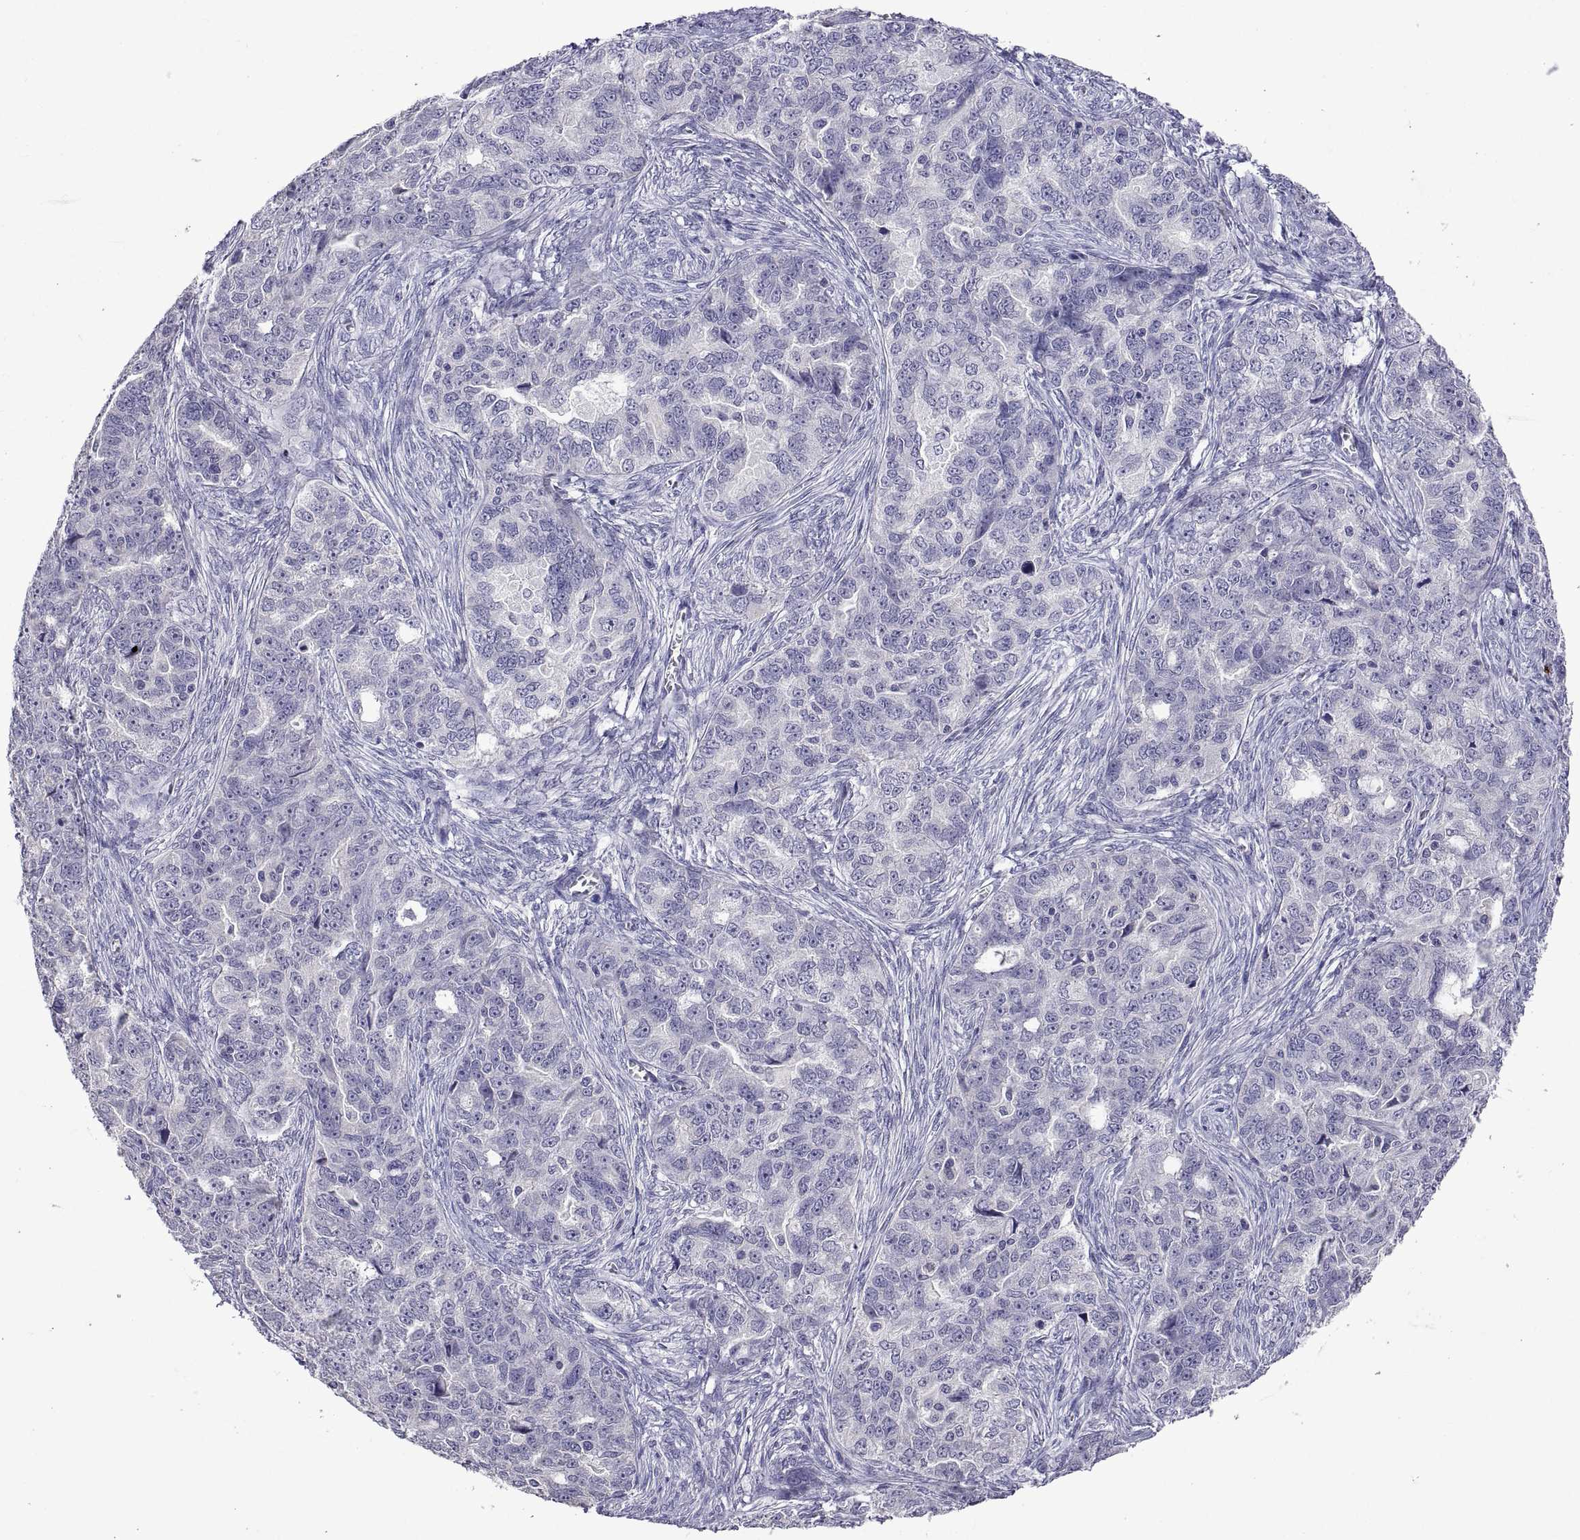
{"staining": {"intensity": "negative", "quantity": "none", "location": "none"}, "tissue": "ovarian cancer", "cell_type": "Tumor cells", "image_type": "cancer", "snomed": [{"axis": "morphology", "description": "Cystadenocarcinoma, serous, NOS"}, {"axis": "topography", "description": "Ovary"}], "caption": "Immunohistochemistry (IHC) histopathology image of neoplastic tissue: ovarian cancer stained with DAB shows no significant protein positivity in tumor cells. Brightfield microscopy of immunohistochemistry (IHC) stained with DAB (brown) and hematoxylin (blue), captured at high magnification.", "gene": "MS4A1", "patient": {"sex": "female", "age": 51}}